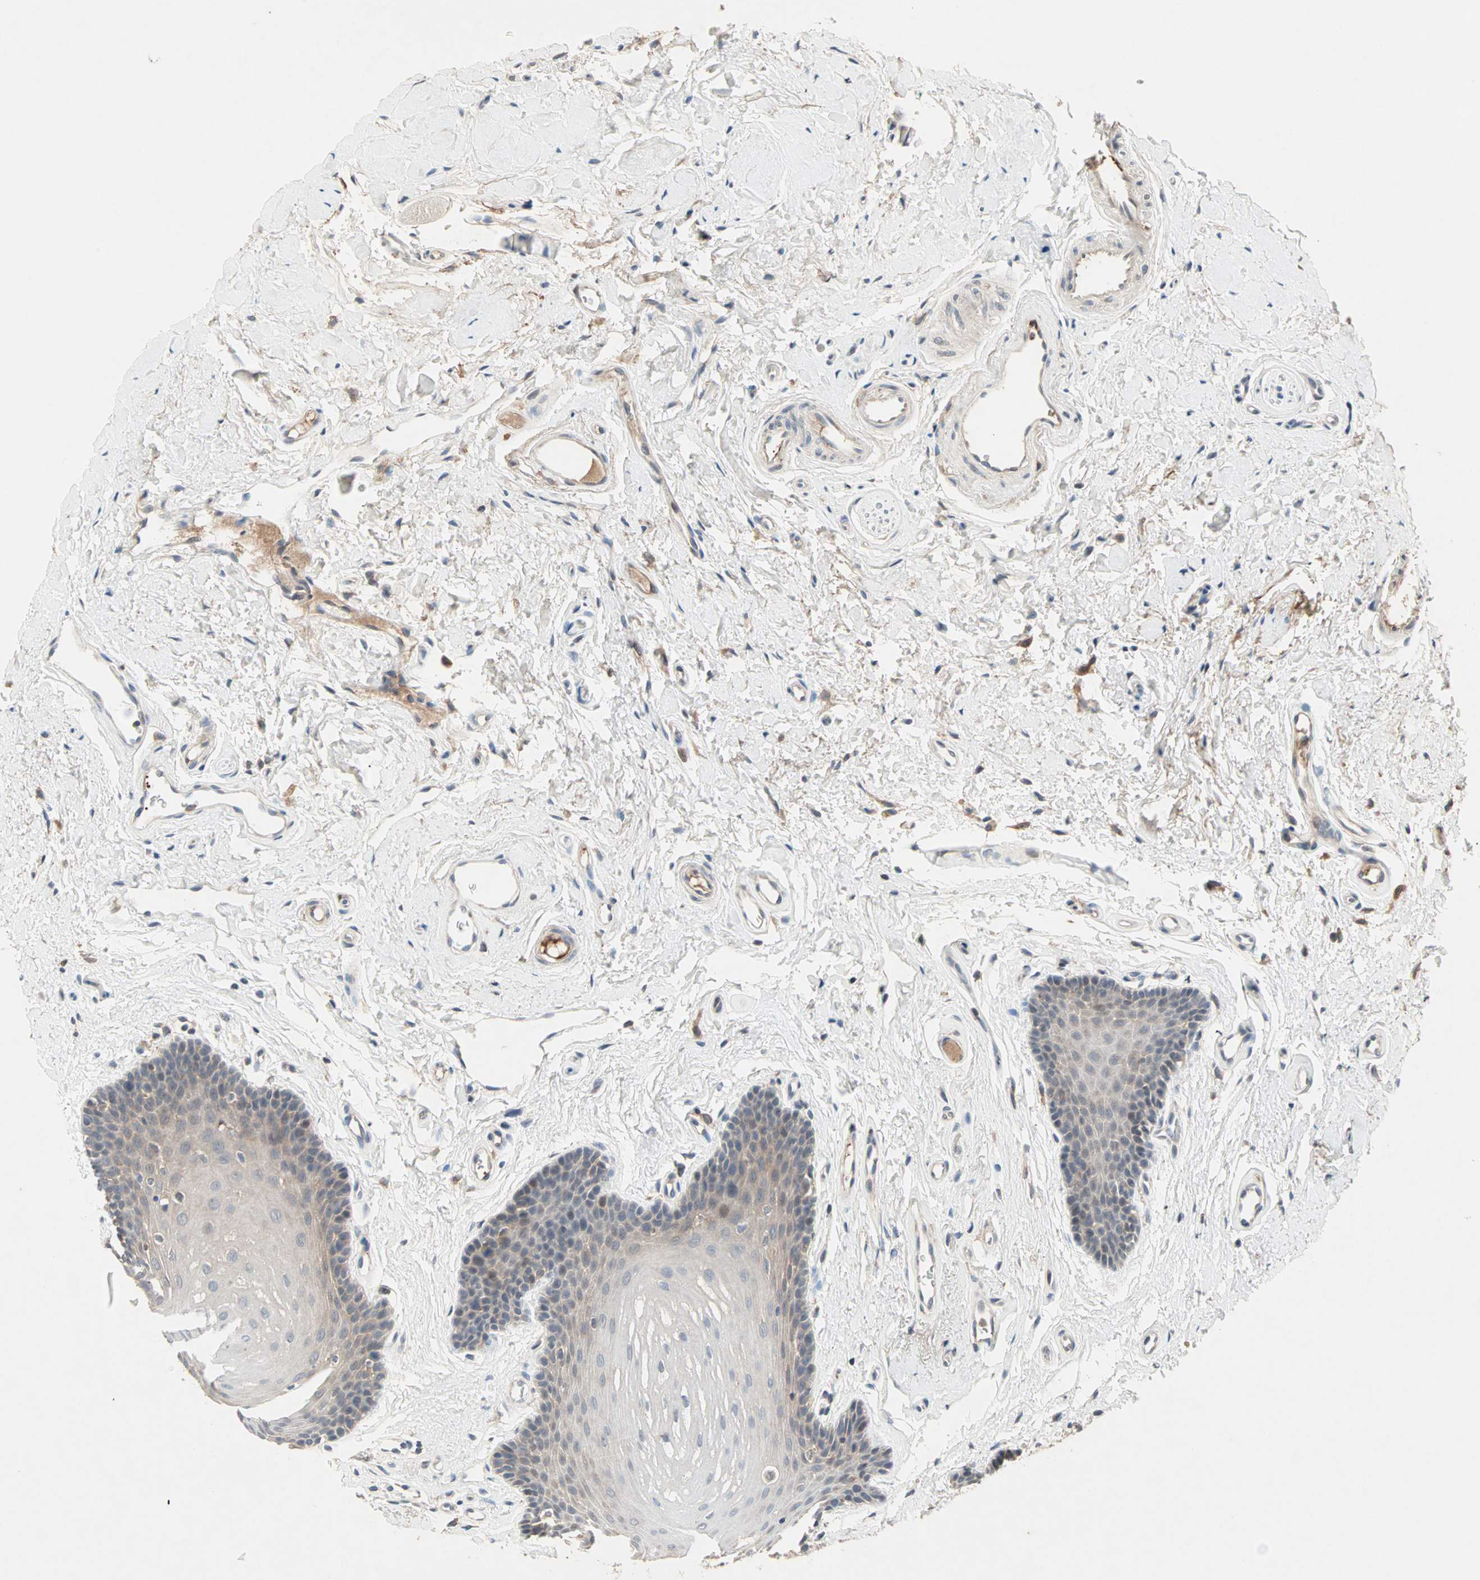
{"staining": {"intensity": "weak", "quantity": ">75%", "location": "cytoplasmic/membranous"}, "tissue": "oral mucosa", "cell_type": "Squamous epithelial cells", "image_type": "normal", "snomed": [{"axis": "morphology", "description": "Normal tissue, NOS"}, {"axis": "topography", "description": "Oral tissue"}], "caption": "A high-resolution photomicrograph shows immunohistochemistry (IHC) staining of unremarkable oral mucosa, which exhibits weak cytoplasmic/membranous staining in approximately >75% of squamous epithelial cells. Nuclei are stained in blue.", "gene": "PROS1", "patient": {"sex": "male", "age": 62}}